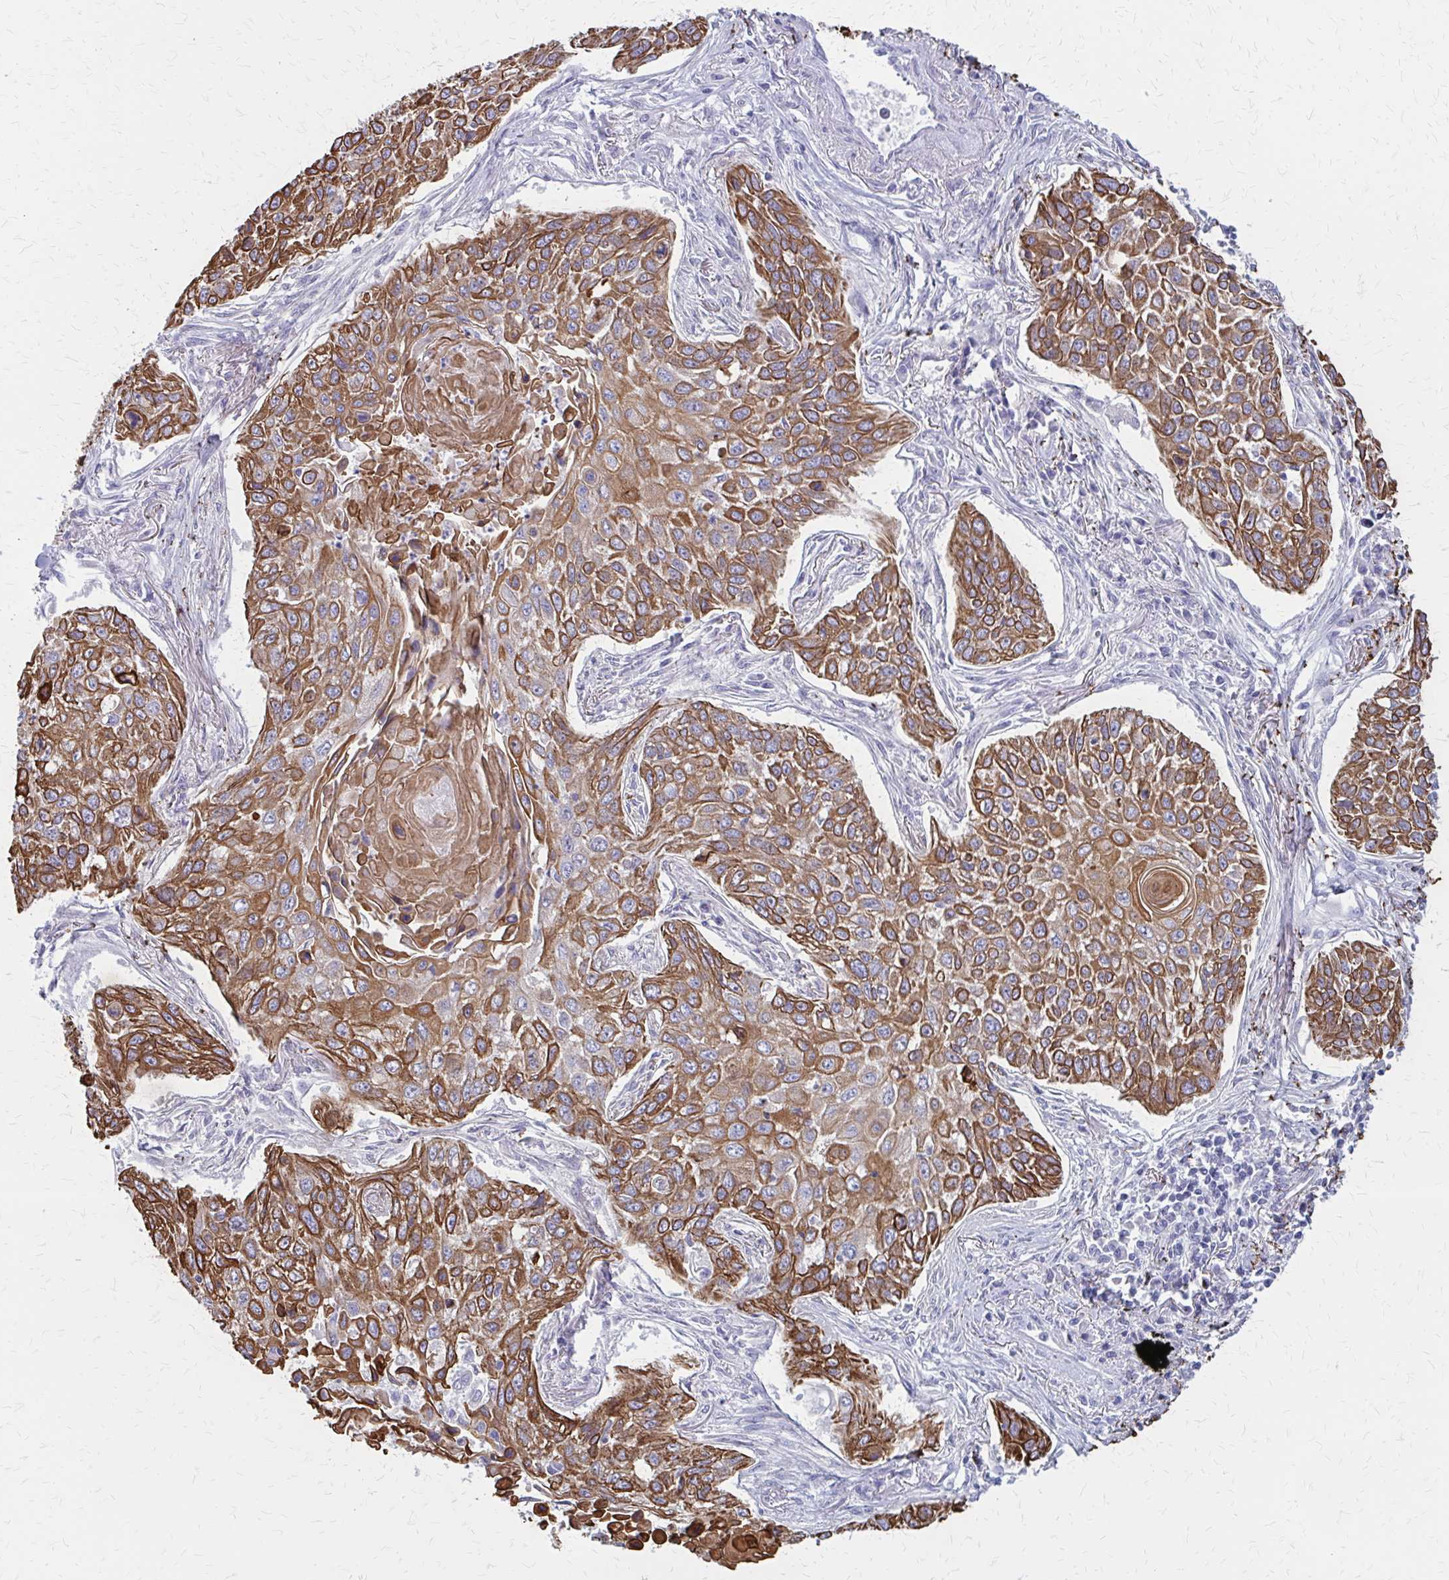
{"staining": {"intensity": "strong", "quantity": ">75%", "location": "cytoplasmic/membranous"}, "tissue": "lung cancer", "cell_type": "Tumor cells", "image_type": "cancer", "snomed": [{"axis": "morphology", "description": "Squamous cell carcinoma, NOS"}, {"axis": "topography", "description": "Lung"}], "caption": "Lung squamous cell carcinoma stained for a protein (brown) exhibits strong cytoplasmic/membranous positive positivity in about >75% of tumor cells.", "gene": "GLYATL2", "patient": {"sex": "male", "age": 75}}